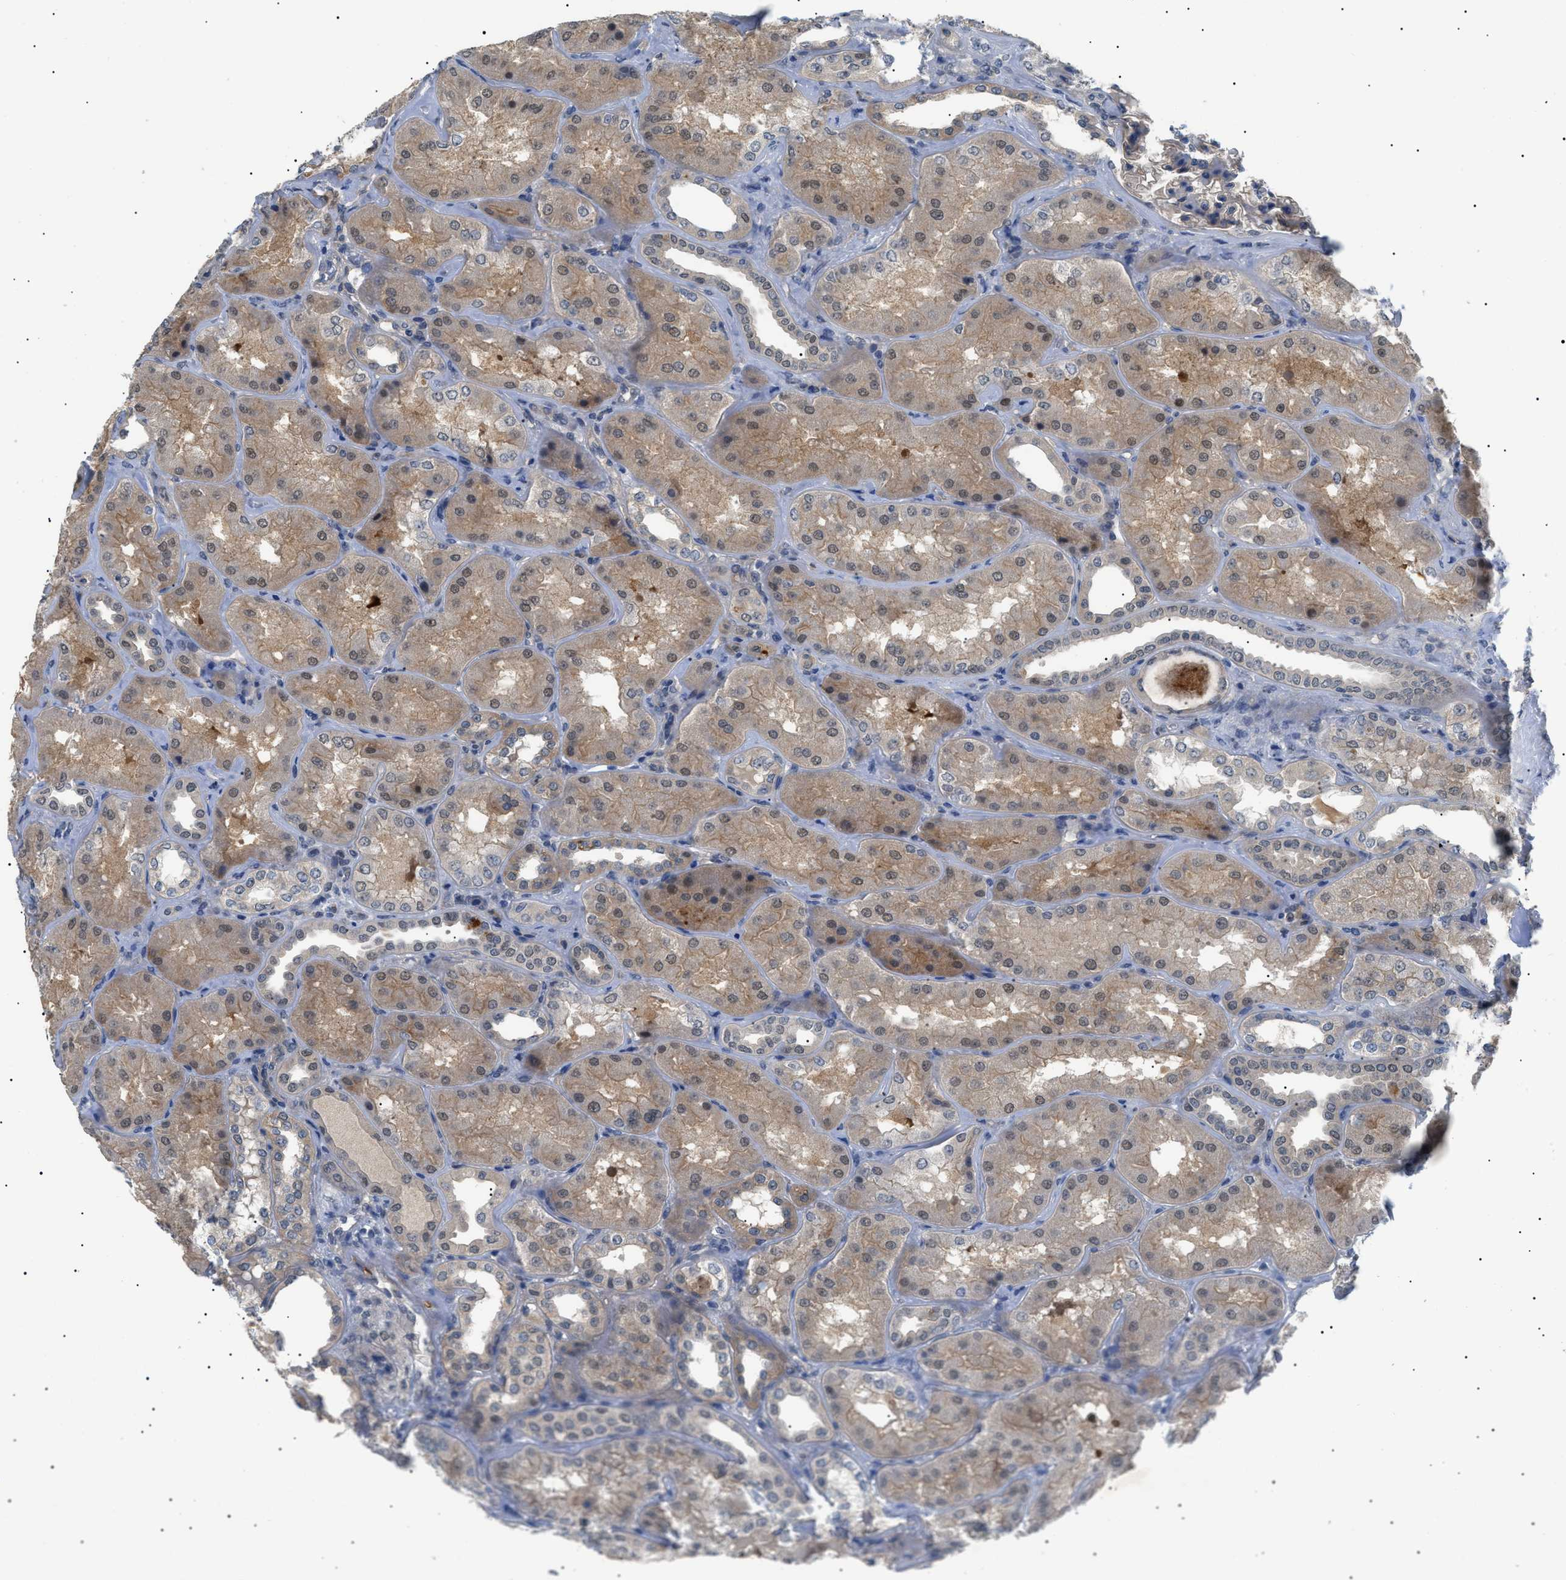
{"staining": {"intensity": "weak", "quantity": "25%-75%", "location": "cytoplasmic/membranous"}, "tissue": "kidney", "cell_type": "Cells in glomeruli", "image_type": "normal", "snomed": [{"axis": "morphology", "description": "Normal tissue, NOS"}, {"axis": "topography", "description": "Kidney"}], "caption": "Benign kidney displays weak cytoplasmic/membranous expression in approximately 25%-75% of cells in glomeruli, visualized by immunohistochemistry.", "gene": "CRCP", "patient": {"sex": "female", "age": 56}}